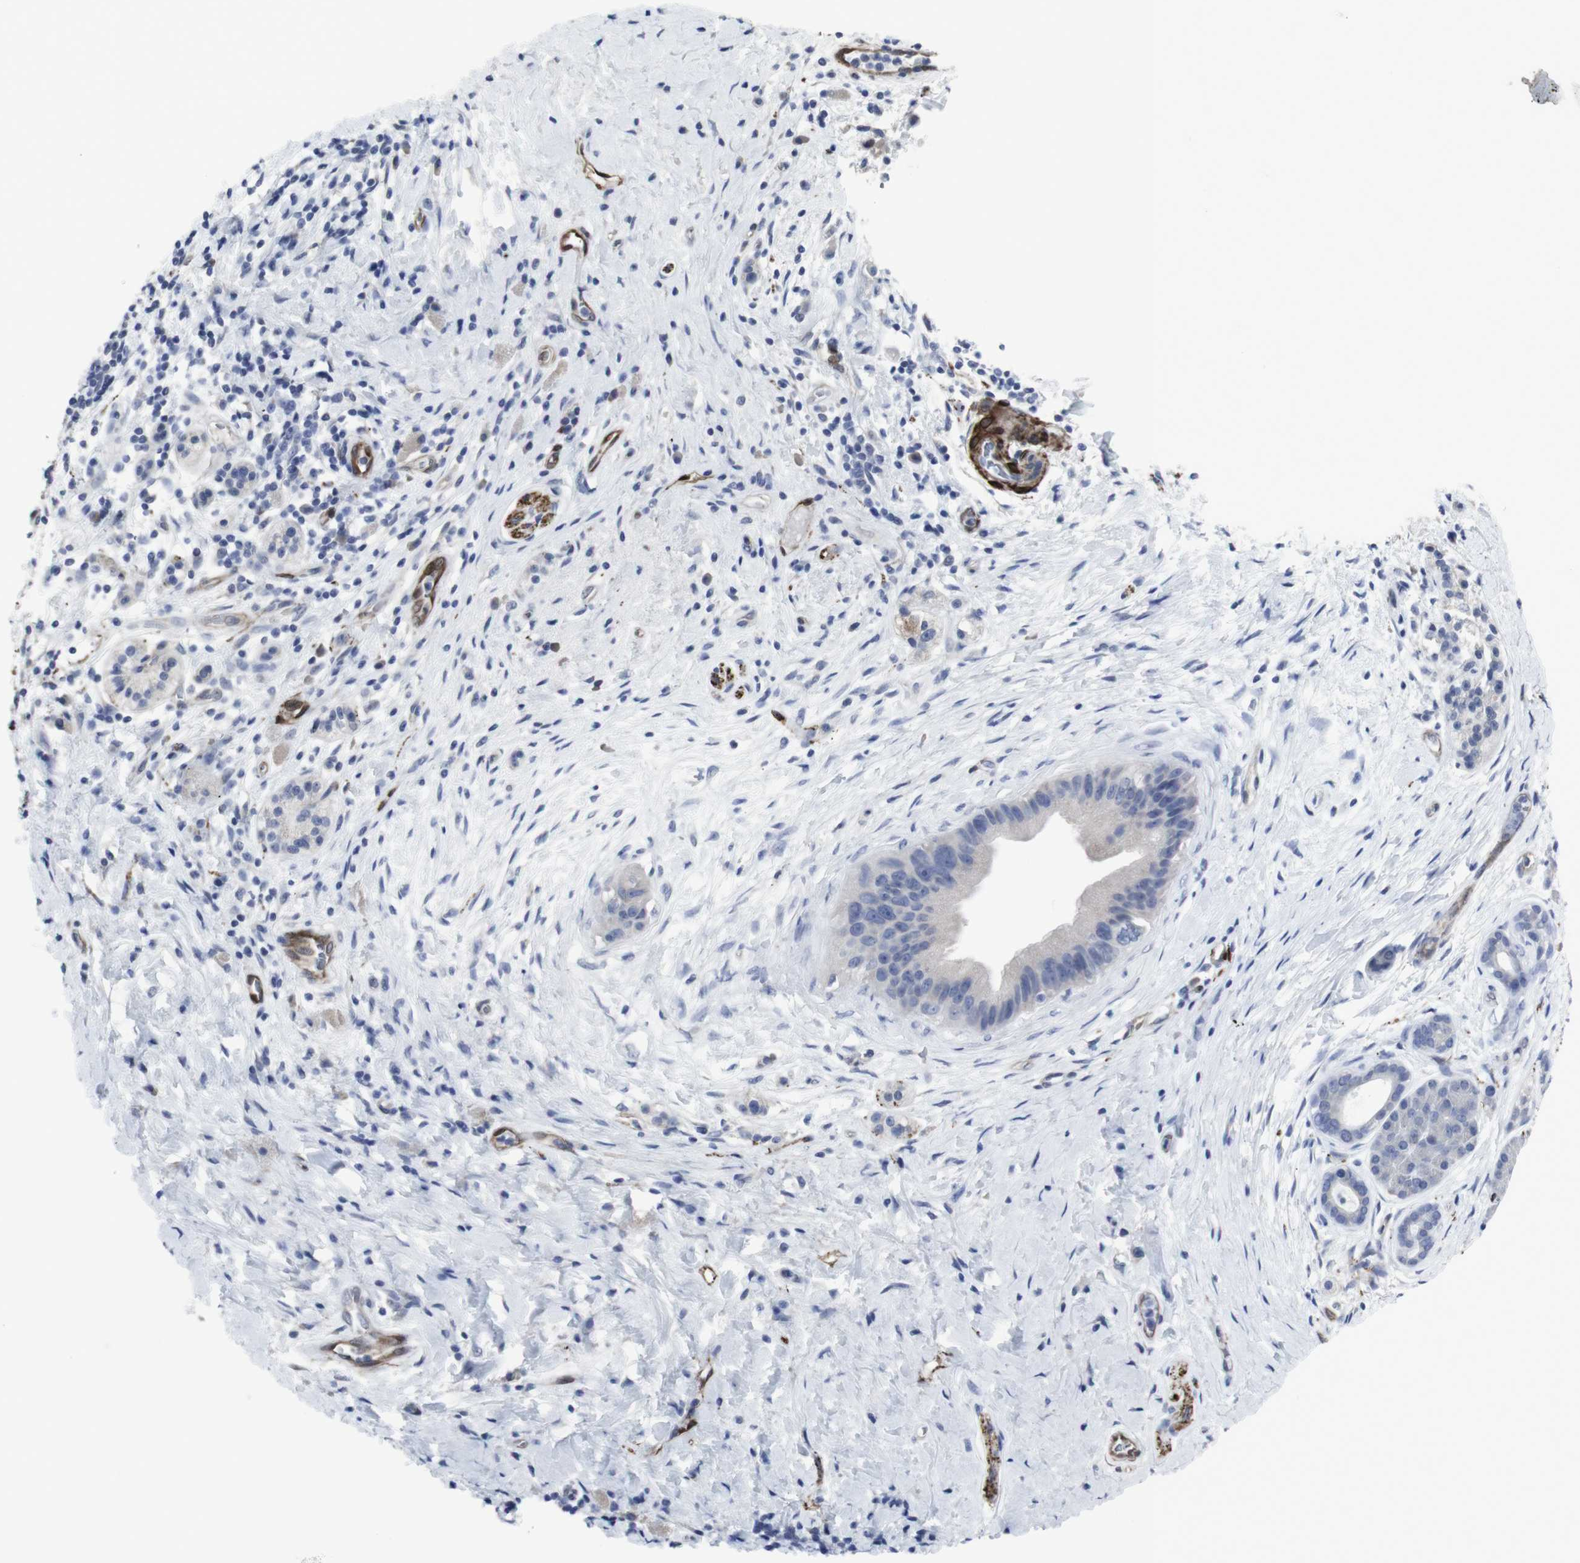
{"staining": {"intensity": "negative", "quantity": "none", "location": "none"}, "tissue": "pancreatic cancer", "cell_type": "Tumor cells", "image_type": "cancer", "snomed": [{"axis": "morphology", "description": "Adenocarcinoma, NOS"}, {"axis": "topography", "description": "Pancreas"}], "caption": "IHC histopathology image of pancreatic cancer (adenocarcinoma) stained for a protein (brown), which exhibits no positivity in tumor cells. Nuclei are stained in blue.", "gene": "SNCG", "patient": {"sex": "male", "age": 55}}